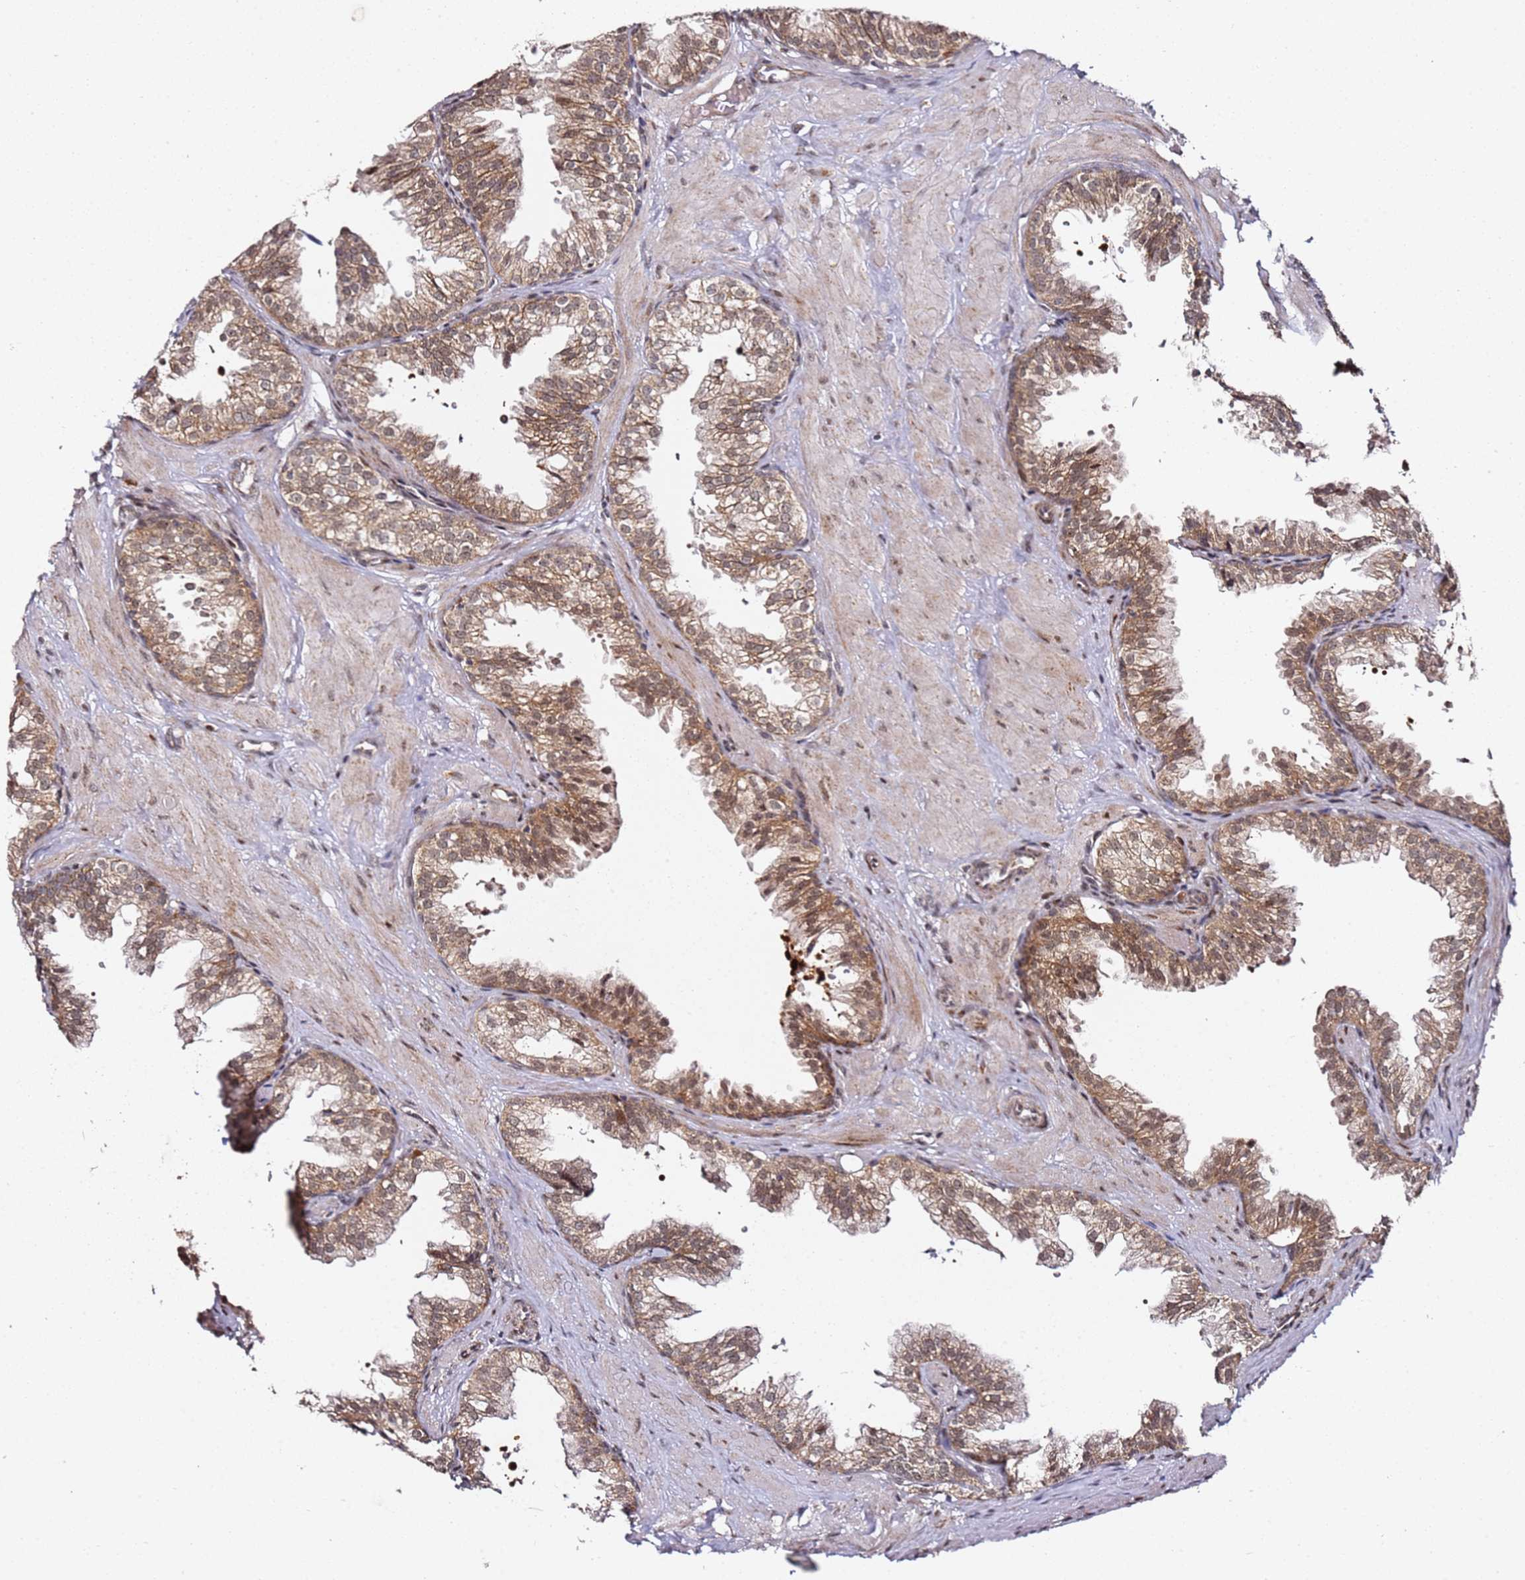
{"staining": {"intensity": "moderate", "quantity": ">75%", "location": "cytoplasmic/membranous,nuclear"}, "tissue": "prostate", "cell_type": "Glandular cells", "image_type": "normal", "snomed": [{"axis": "morphology", "description": "Normal tissue, NOS"}, {"axis": "topography", "description": "Prostate"}, {"axis": "topography", "description": "Peripheral nerve tissue"}], "caption": "Immunohistochemistry image of normal prostate: human prostate stained using immunohistochemistry exhibits medium levels of moderate protein expression localized specifically in the cytoplasmic/membranous,nuclear of glandular cells, appearing as a cytoplasmic/membranous,nuclear brown color.", "gene": "TP53AIP1", "patient": {"sex": "male", "age": 55}}